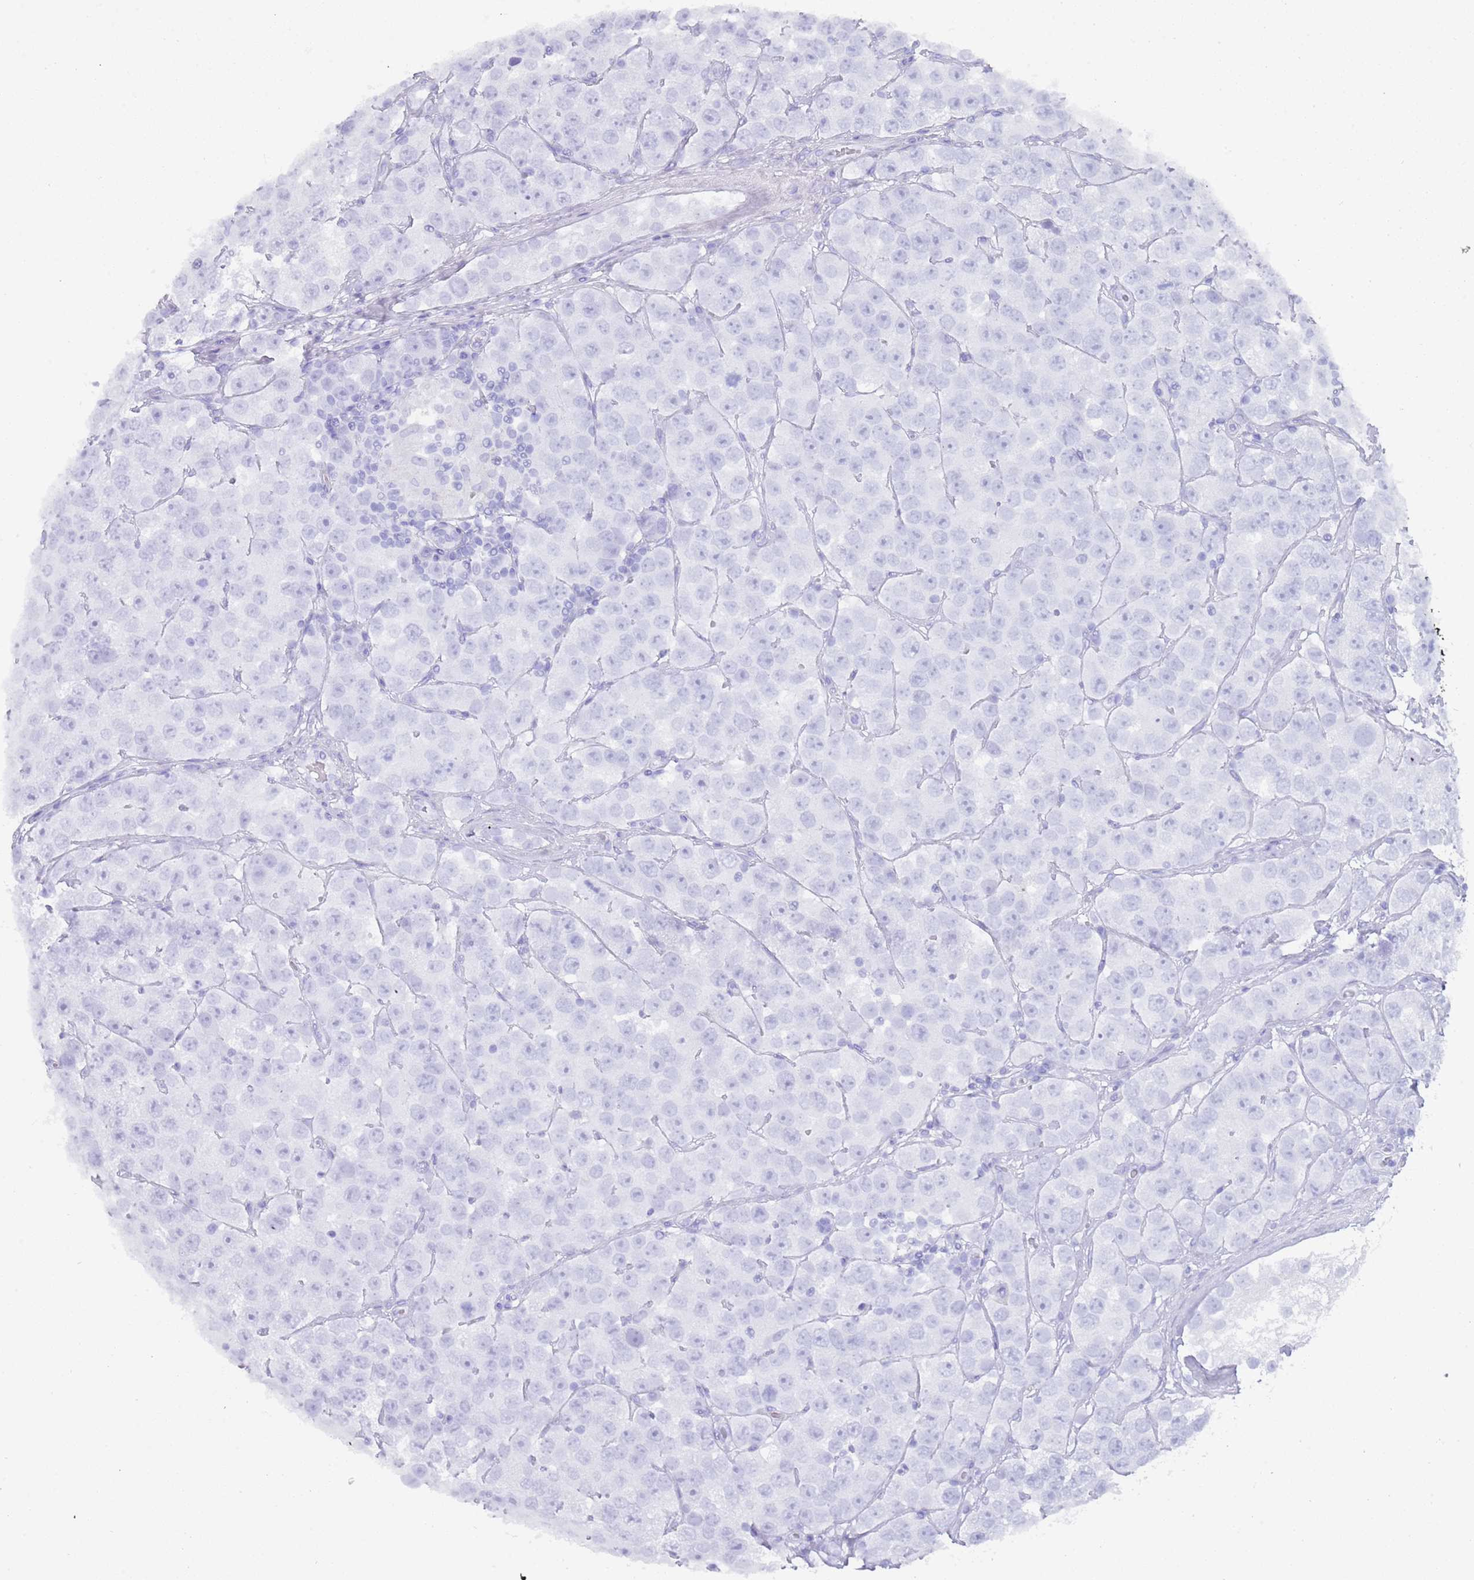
{"staining": {"intensity": "negative", "quantity": "none", "location": "none"}, "tissue": "testis cancer", "cell_type": "Tumor cells", "image_type": "cancer", "snomed": [{"axis": "morphology", "description": "Seminoma, NOS"}, {"axis": "topography", "description": "Testis"}], "caption": "Tumor cells are negative for protein expression in human seminoma (testis). (Brightfield microscopy of DAB (3,3'-diaminobenzidine) immunohistochemistry at high magnification).", "gene": "HDAC8", "patient": {"sex": "male", "age": 28}}